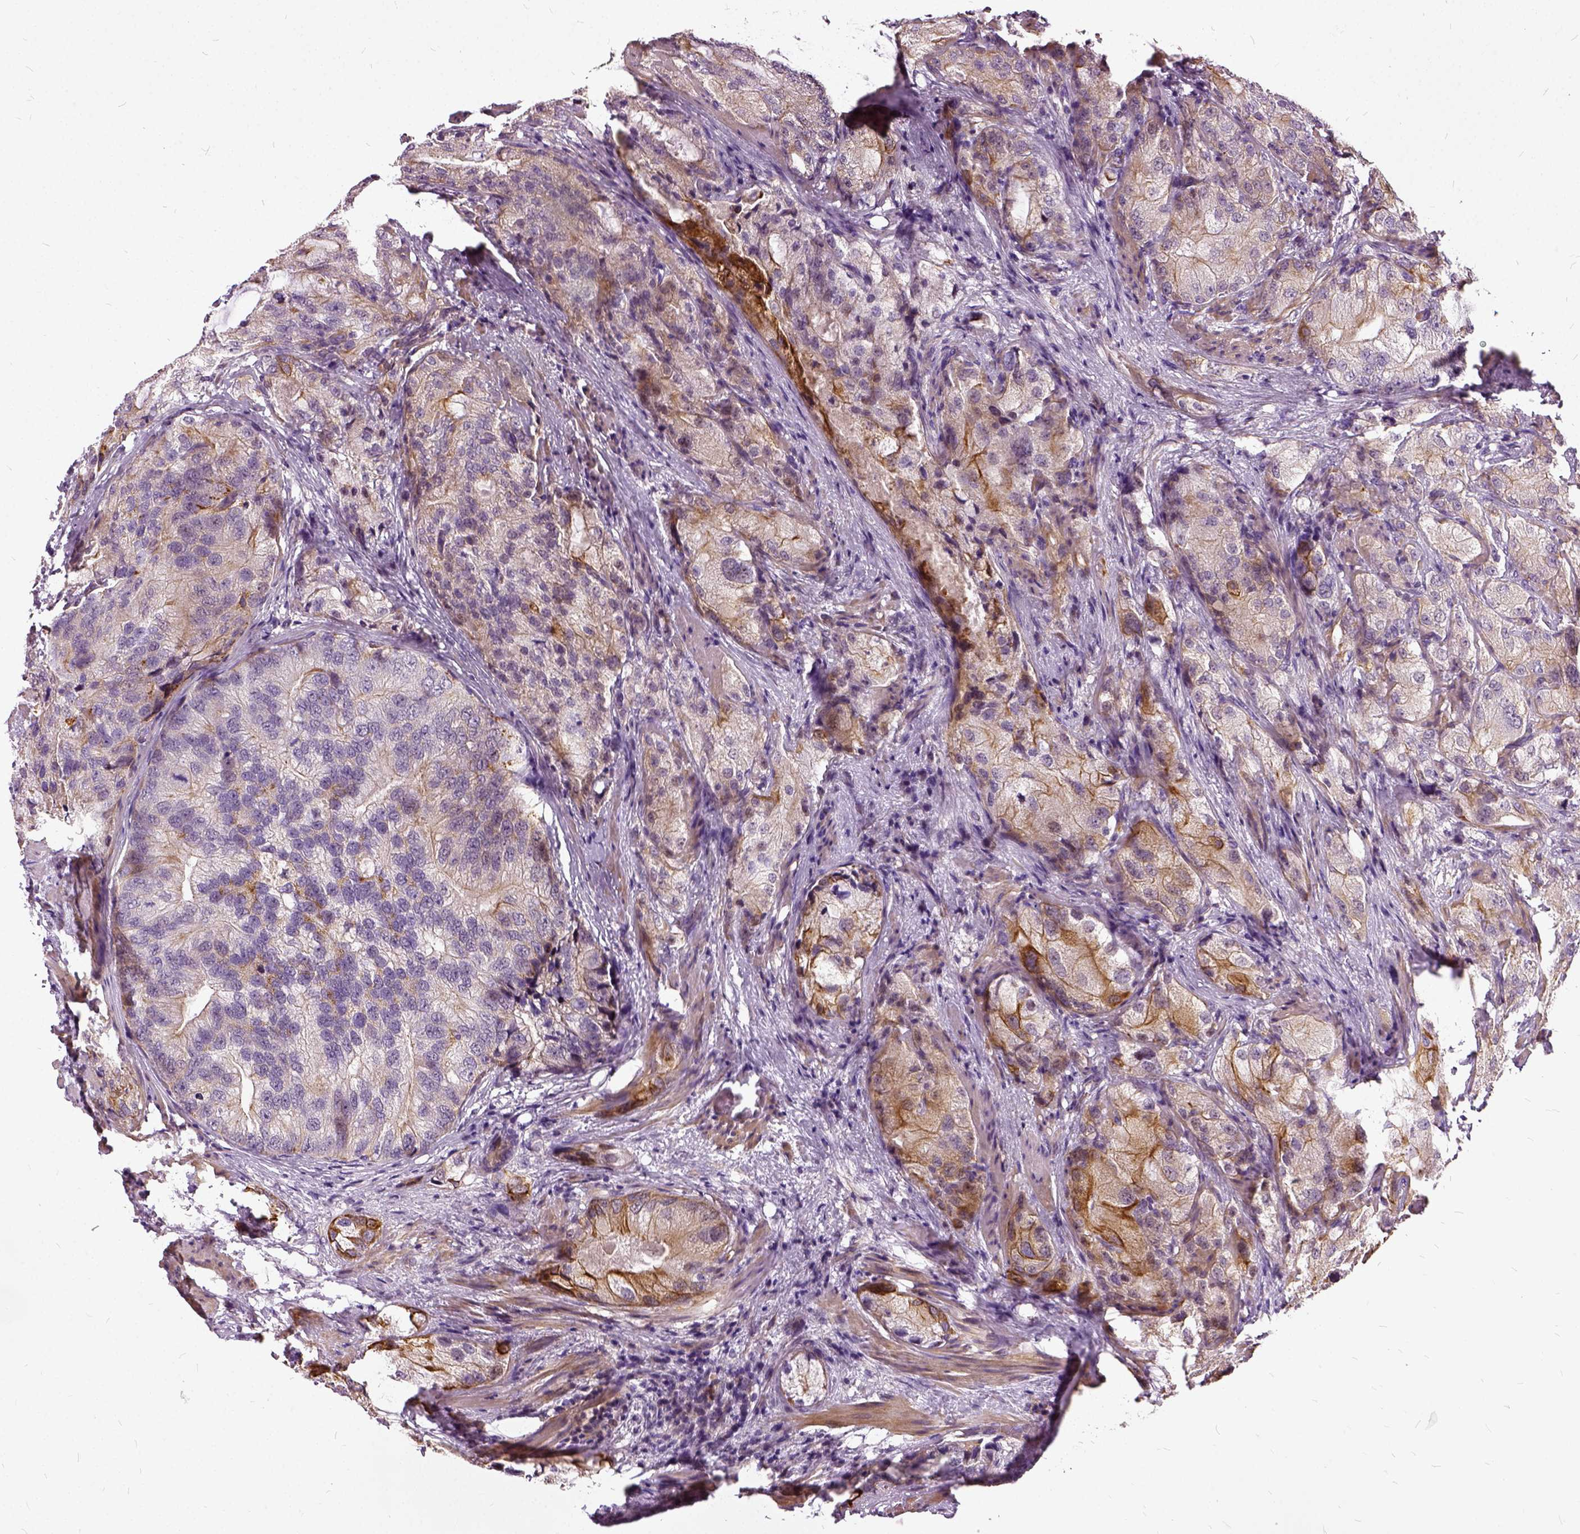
{"staining": {"intensity": "moderate", "quantity": "25%-75%", "location": "cytoplasmic/membranous"}, "tissue": "prostate cancer", "cell_type": "Tumor cells", "image_type": "cancer", "snomed": [{"axis": "morphology", "description": "Adenocarcinoma, High grade"}, {"axis": "topography", "description": "Prostate"}], "caption": "Immunohistochemical staining of human high-grade adenocarcinoma (prostate) exhibits moderate cytoplasmic/membranous protein expression in approximately 25%-75% of tumor cells.", "gene": "ILRUN", "patient": {"sex": "male", "age": 70}}